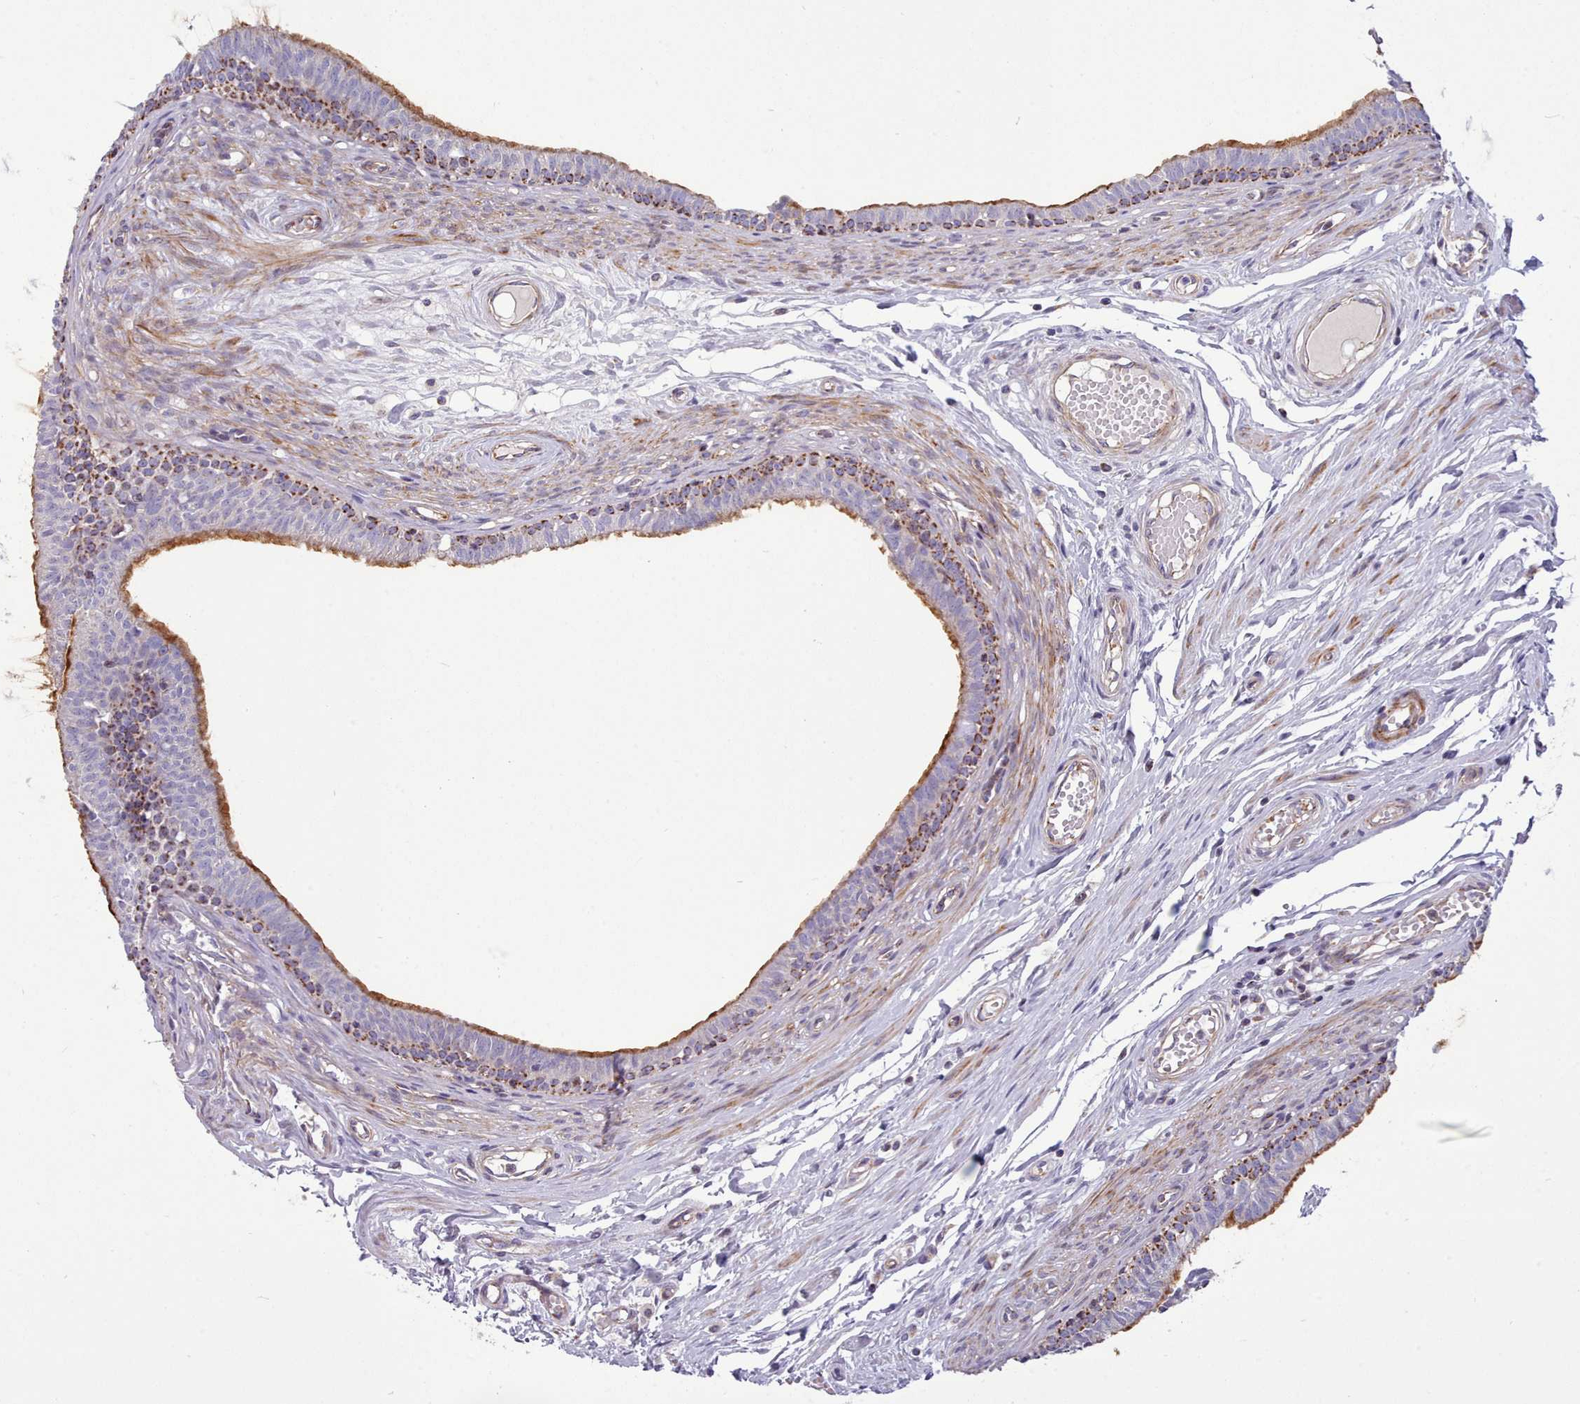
{"staining": {"intensity": "strong", "quantity": "<25%", "location": "cytoplasmic/membranous"}, "tissue": "epididymis", "cell_type": "Glandular cells", "image_type": "normal", "snomed": [{"axis": "morphology", "description": "Normal tissue, NOS"}, {"axis": "topography", "description": "Epididymis, spermatic cord, NOS"}], "caption": "Protein staining displays strong cytoplasmic/membranous positivity in about <25% of glandular cells in unremarkable epididymis.", "gene": "MRPL21", "patient": {"sex": "male", "age": 22}}